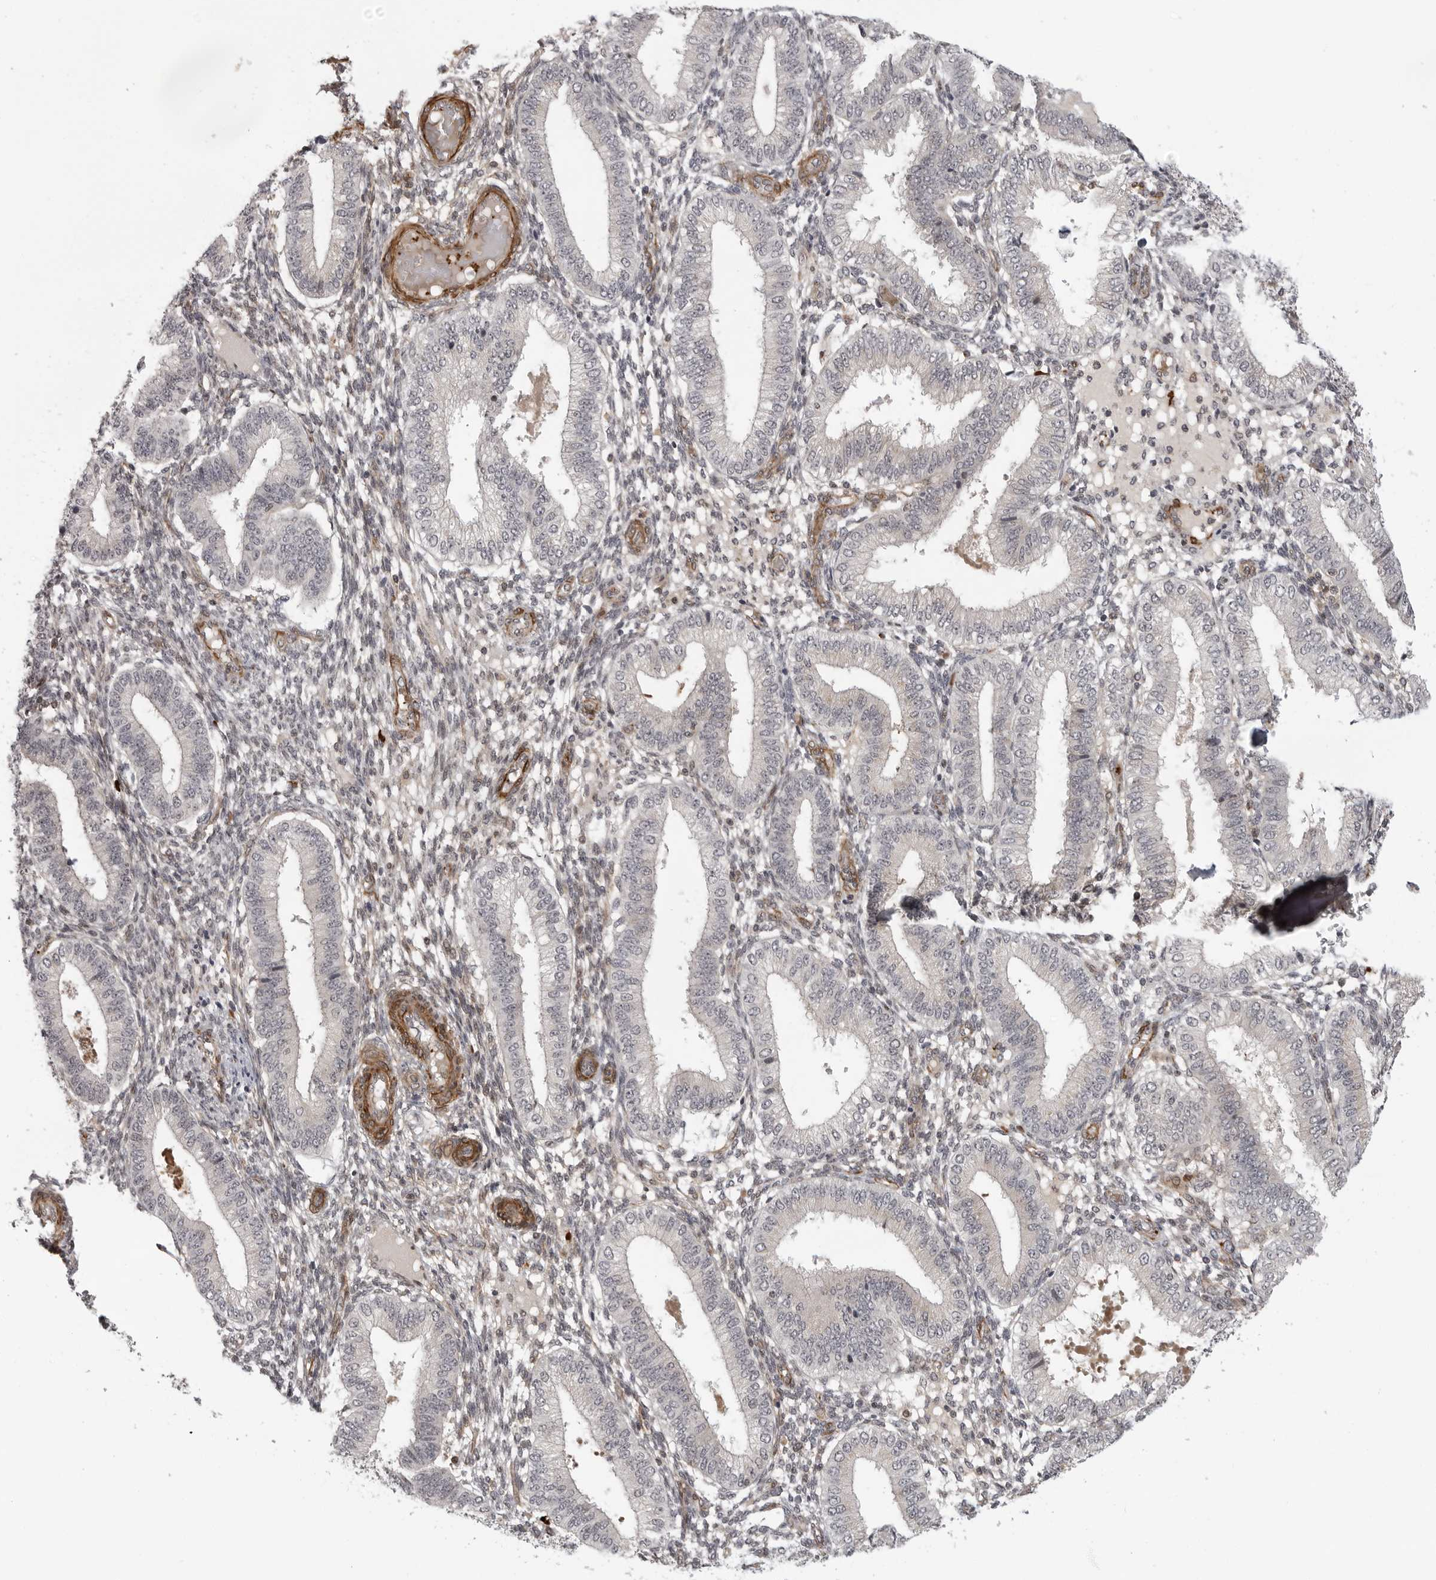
{"staining": {"intensity": "moderate", "quantity": "25%-75%", "location": "cytoplasmic/membranous"}, "tissue": "endometrium", "cell_type": "Cells in endometrial stroma", "image_type": "normal", "snomed": [{"axis": "morphology", "description": "Normal tissue, NOS"}, {"axis": "topography", "description": "Endometrium"}], "caption": "Endometrium was stained to show a protein in brown. There is medium levels of moderate cytoplasmic/membranous staining in about 25%-75% of cells in endometrial stroma.", "gene": "TUT4", "patient": {"sex": "female", "age": 39}}